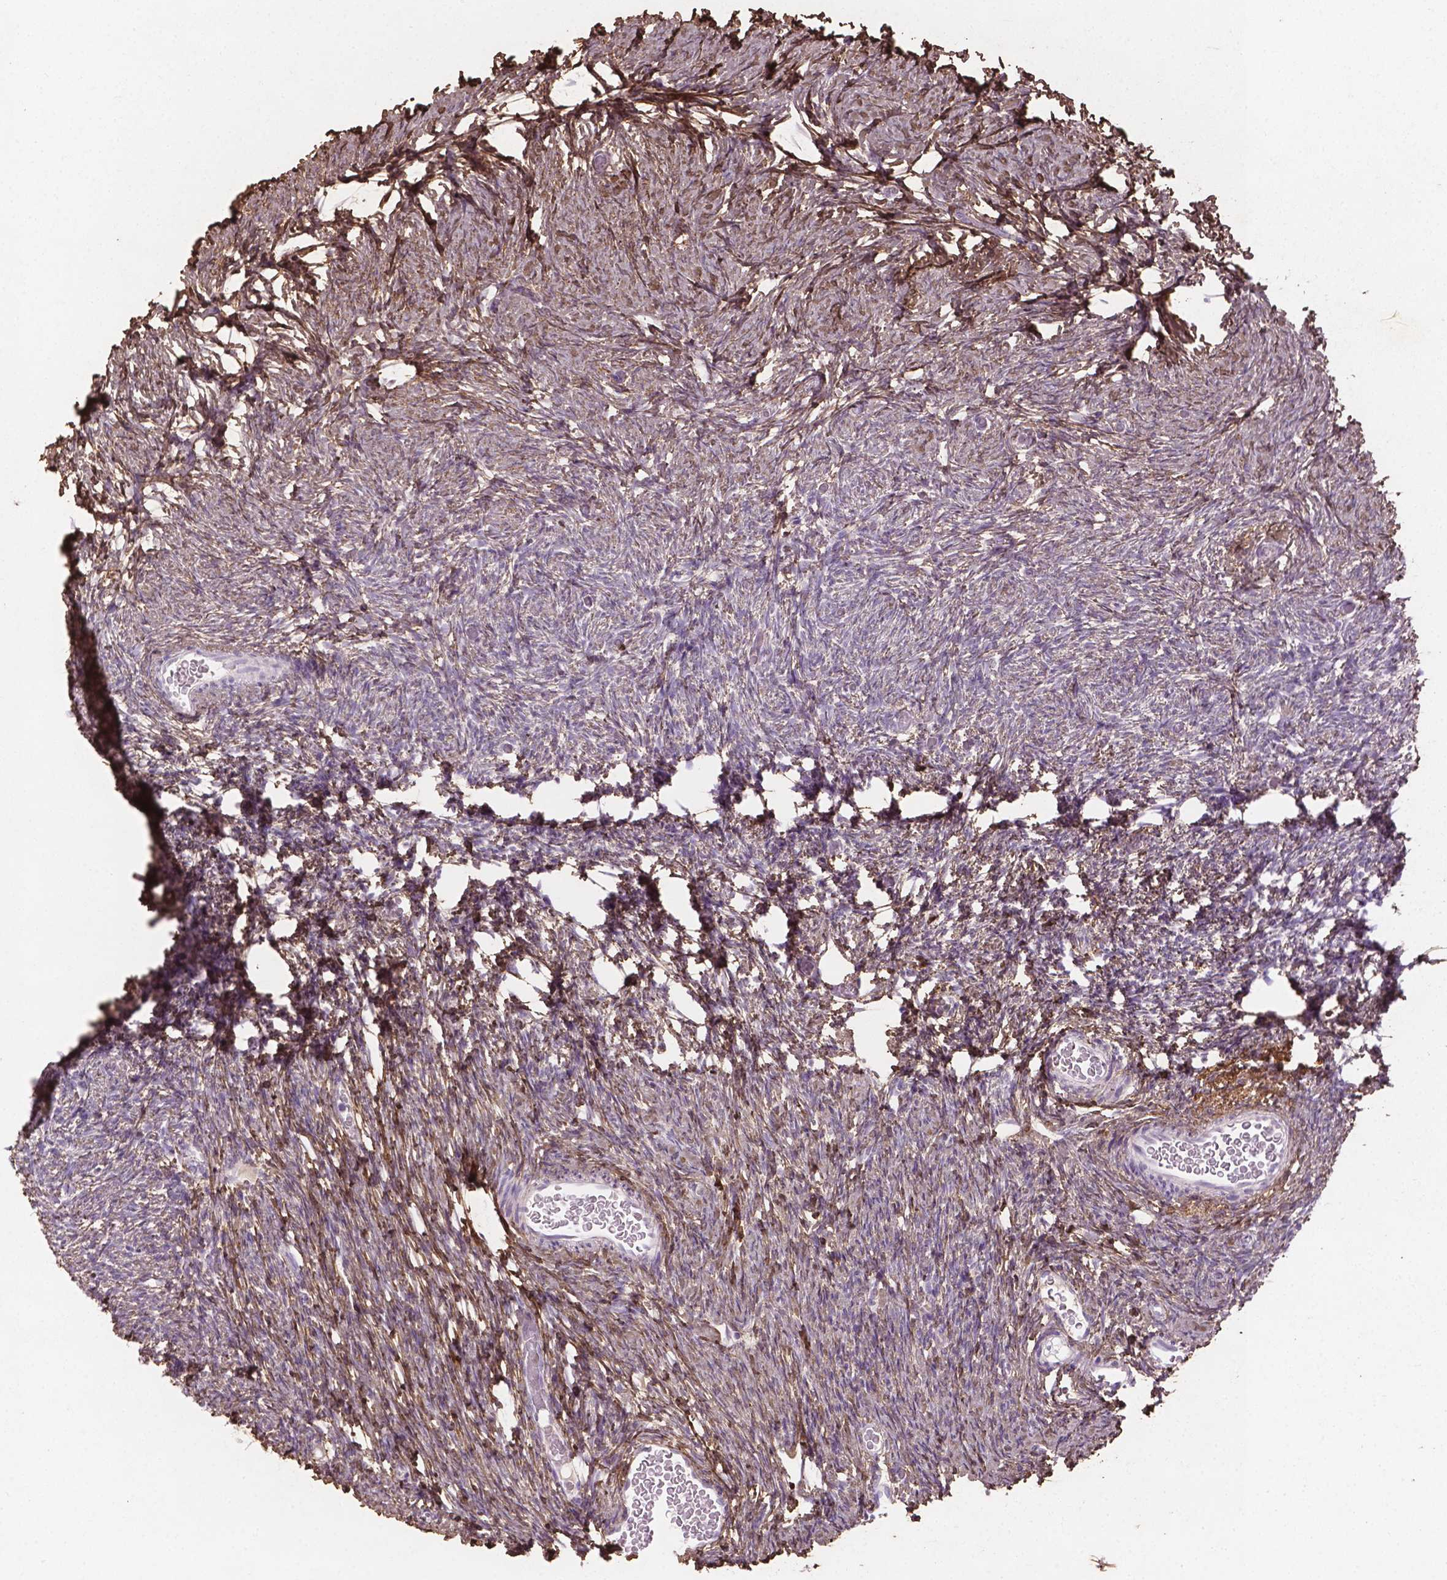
{"staining": {"intensity": "negative", "quantity": "none", "location": "none"}, "tissue": "ovary", "cell_type": "Follicle cells", "image_type": "normal", "snomed": [{"axis": "morphology", "description": "Normal tissue, NOS"}, {"axis": "topography", "description": "Ovary"}], "caption": "A photomicrograph of ovary stained for a protein shows no brown staining in follicle cells. (DAB (3,3'-diaminobenzidine) immunohistochemistry with hematoxylin counter stain).", "gene": "DLG2", "patient": {"sex": "female", "age": 39}}